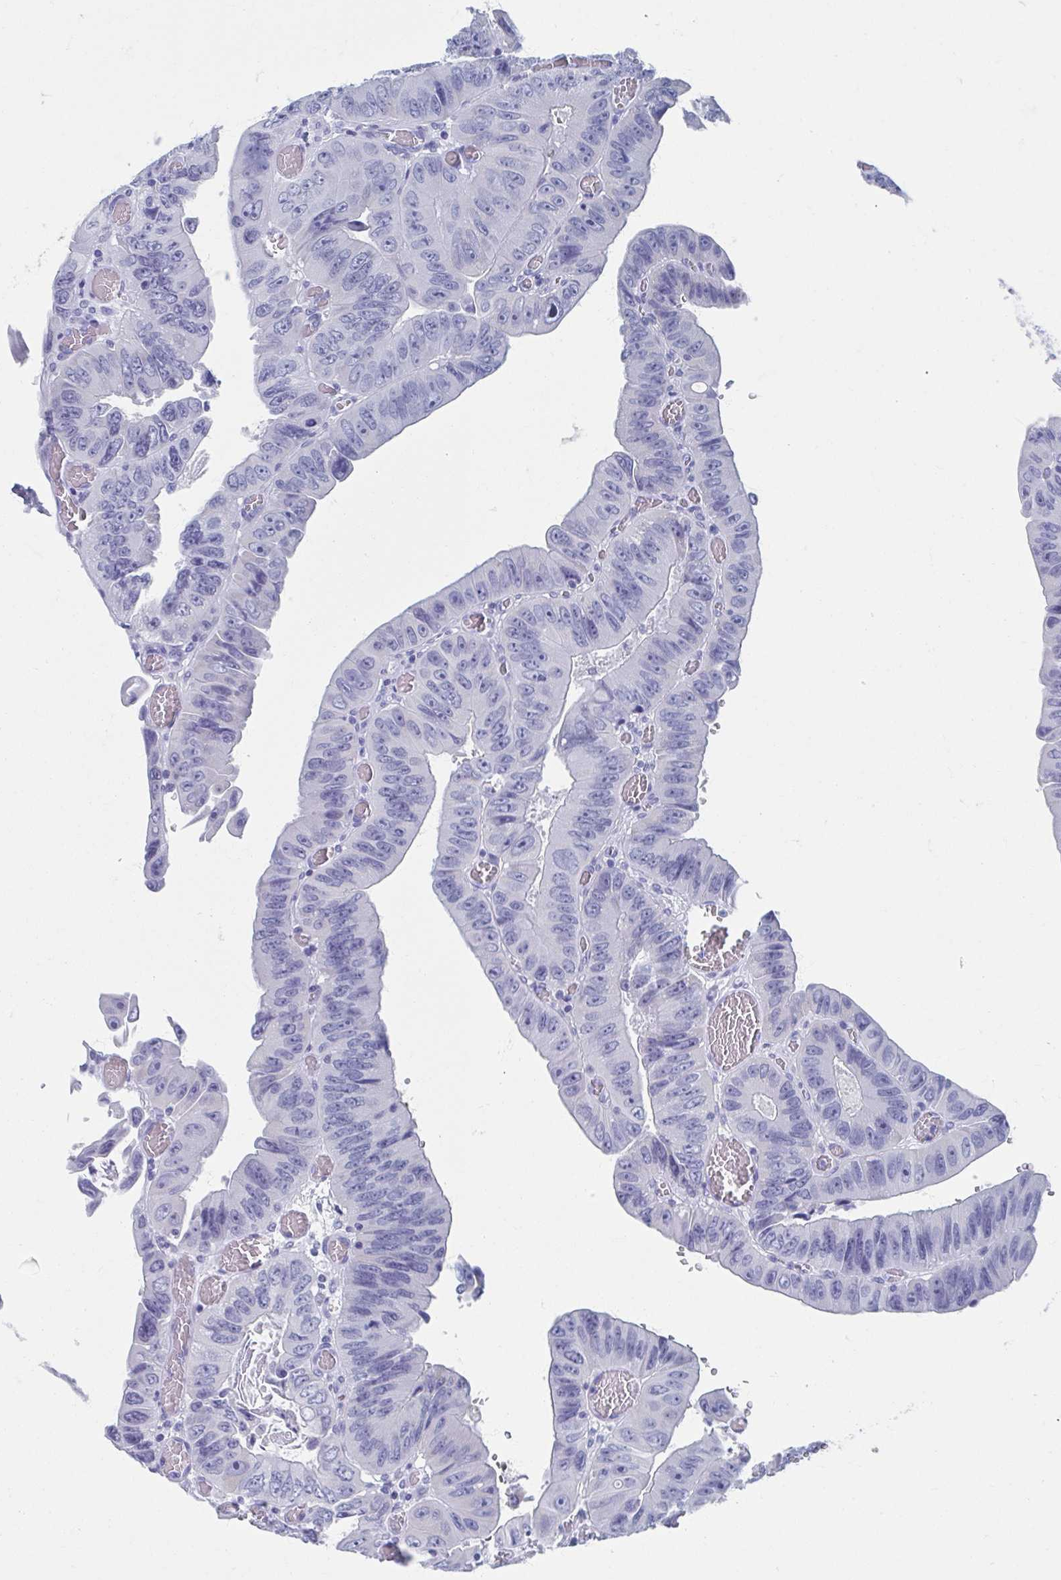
{"staining": {"intensity": "negative", "quantity": "none", "location": "none"}, "tissue": "colorectal cancer", "cell_type": "Tumor cells", "image_type": "cancer", "snomed": [{"axis": "morphology", "description": "Adenocarcinoma, NOS"}, {"axis": "topography", "description": "Colon"}], "caption": "There is no significant expression in tumor cells of colorectal adenocarcinoma.", "gene": "SHCBP1L", "patient": {"sex": "female", "age": 84}}